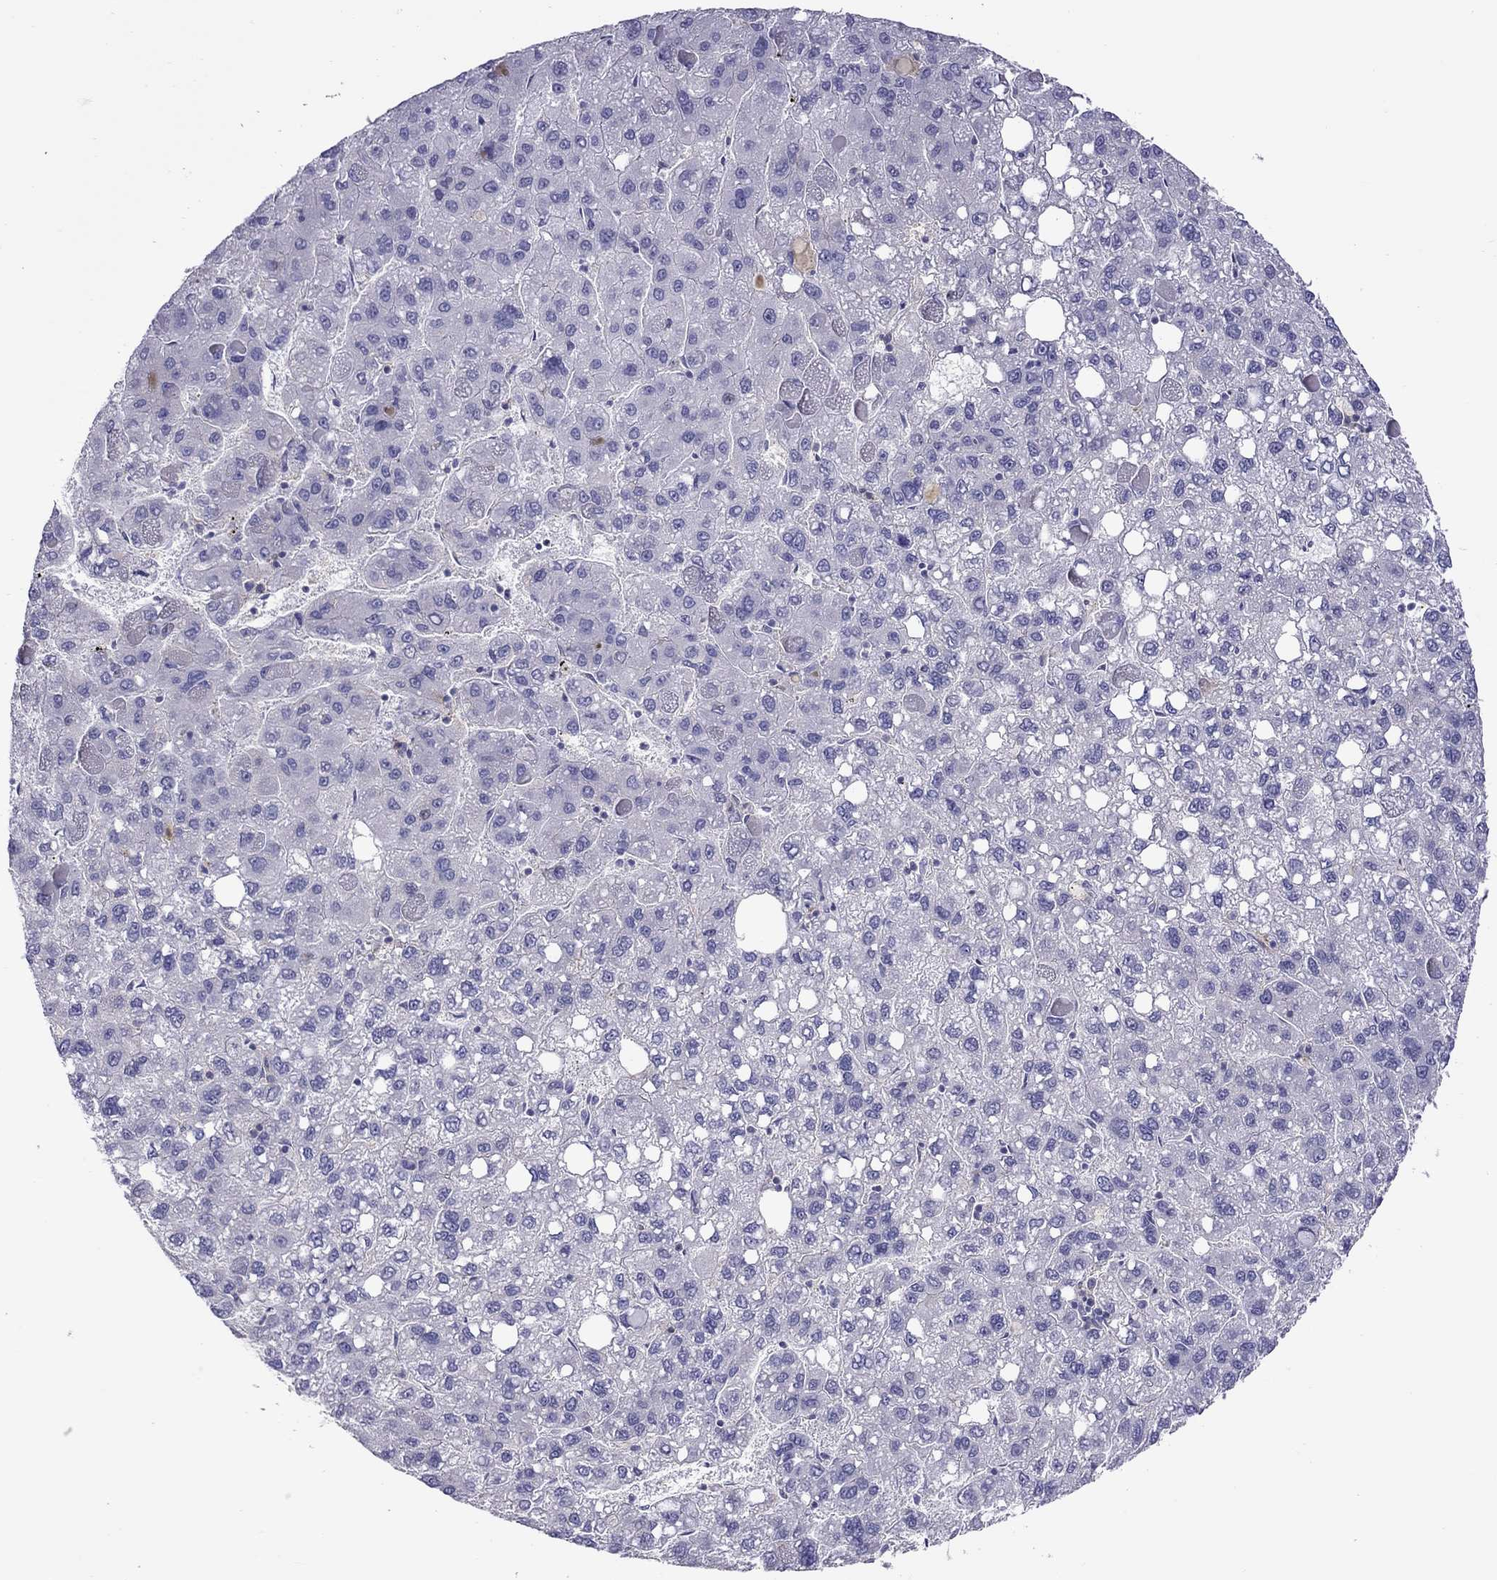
{"staining": {"intensity": "negative", "quantity": "none", "location": "none"}, "tissue": "liver cancer", "cell_type": "Tumor cells", "image_type": "cancer", "snomed": [{"axis": "morphology", "description": "Carcinoma, Hepatocellular, NOS"}, {"axis": "topography", "description": "Liver"}], "caption": "Image shows no significant protein staining in tumor cells of liver cancer (hepatocellular carcinoma).", "gene": "ALOX15B", "patient": {"sex": "female", "age": 82}}